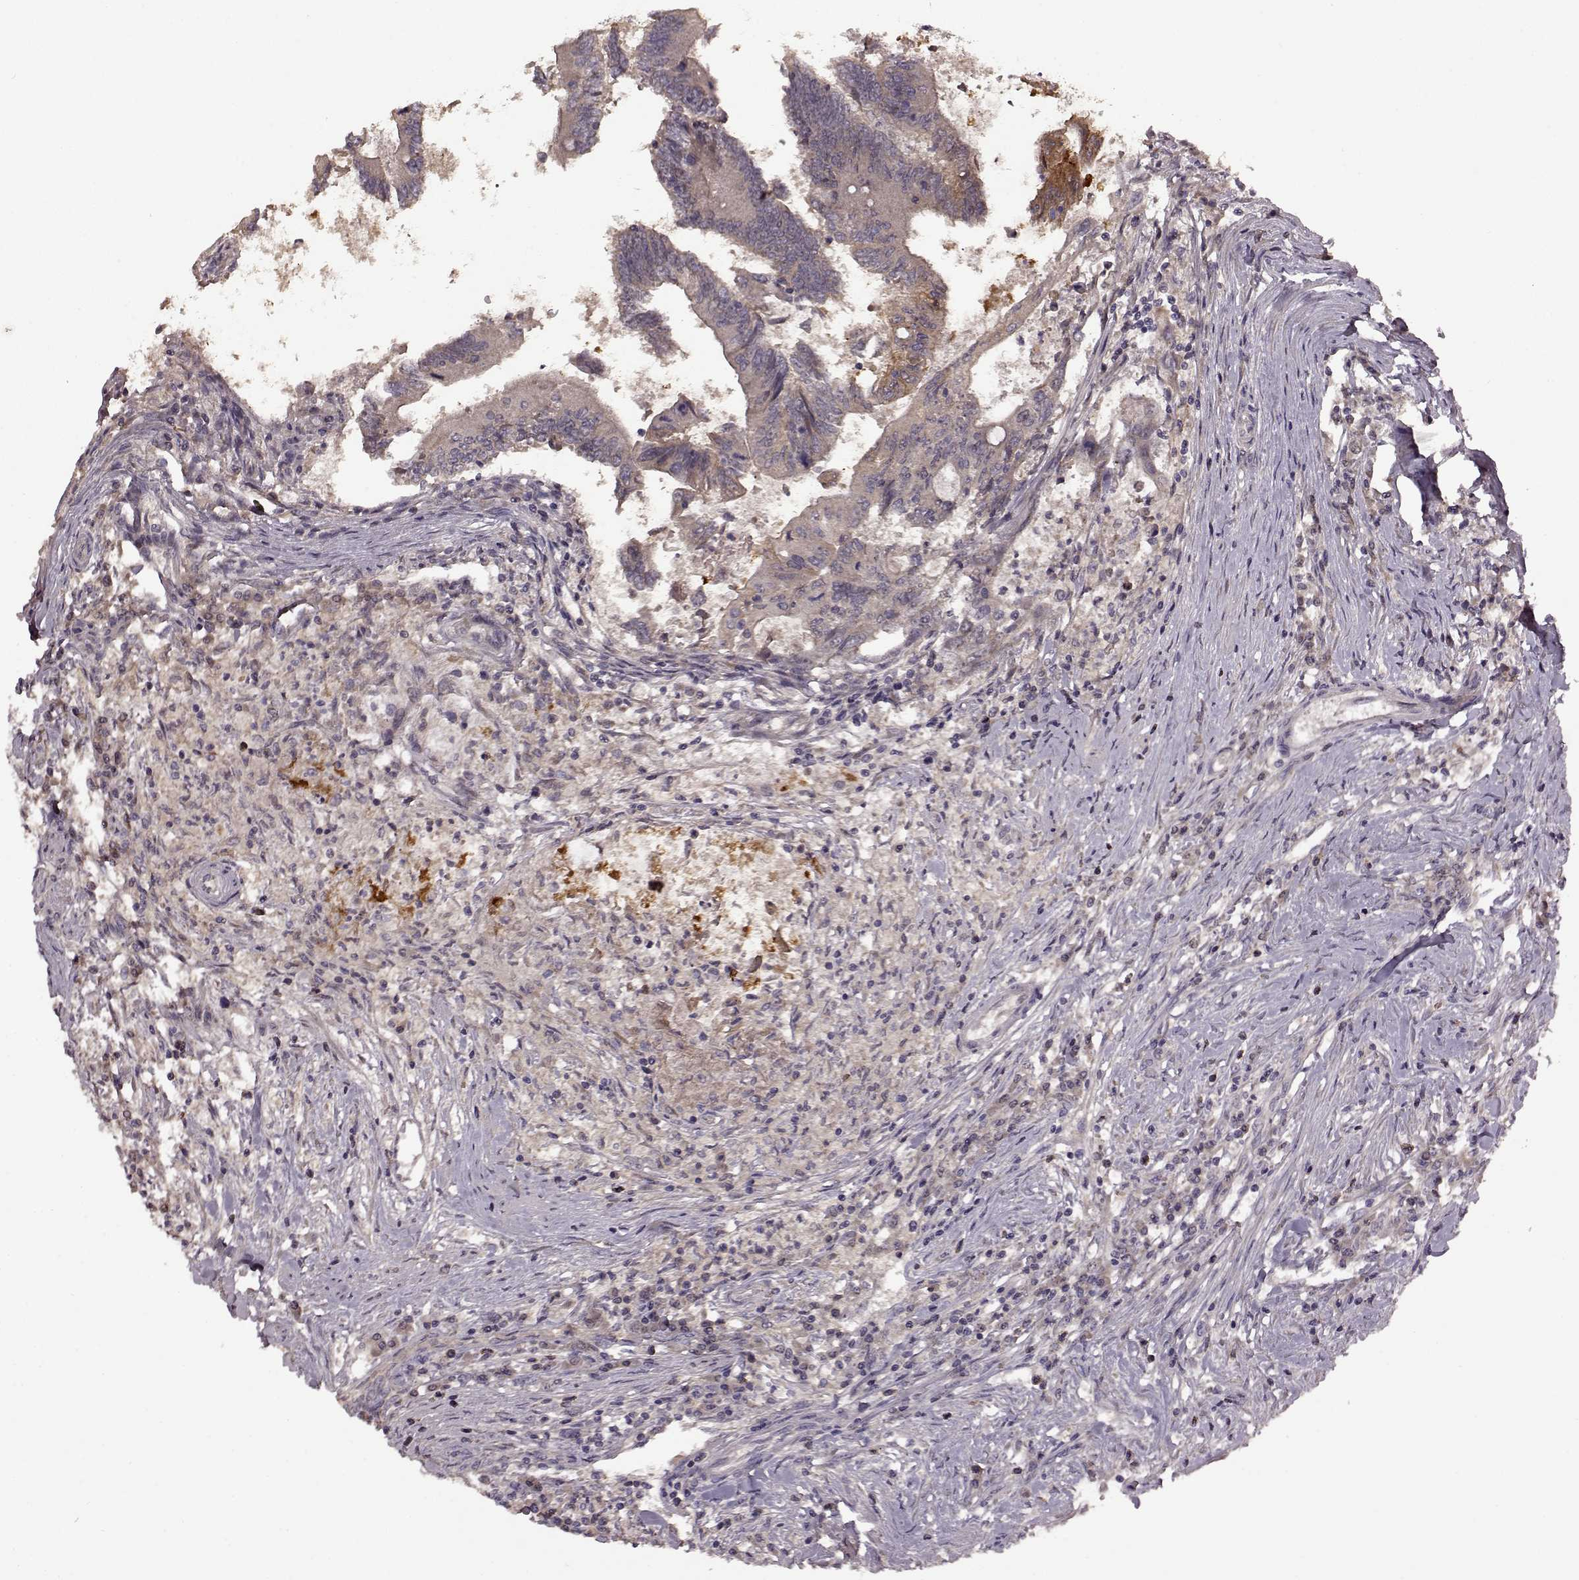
{"staining": {"intensity": "weak", "quantity": "<25%", "location": "cytoplasmic/membranous"}, "tissue": "colorectal cancer", "cell_type": "Tumor cells", "image_type": "cancer", "snomed": [{"axis": "morphology", "description": "Adenocarcinoma, NOS"}, {"axis": "topography", "description": "Colon"}], "caption": "This is a histopathology image of immunohistochemistry staining of colorectal cancer, which shows no staining in tumor cells.", "gene": "MAIP1", "patient": {"sex": "female", "age": 70}}